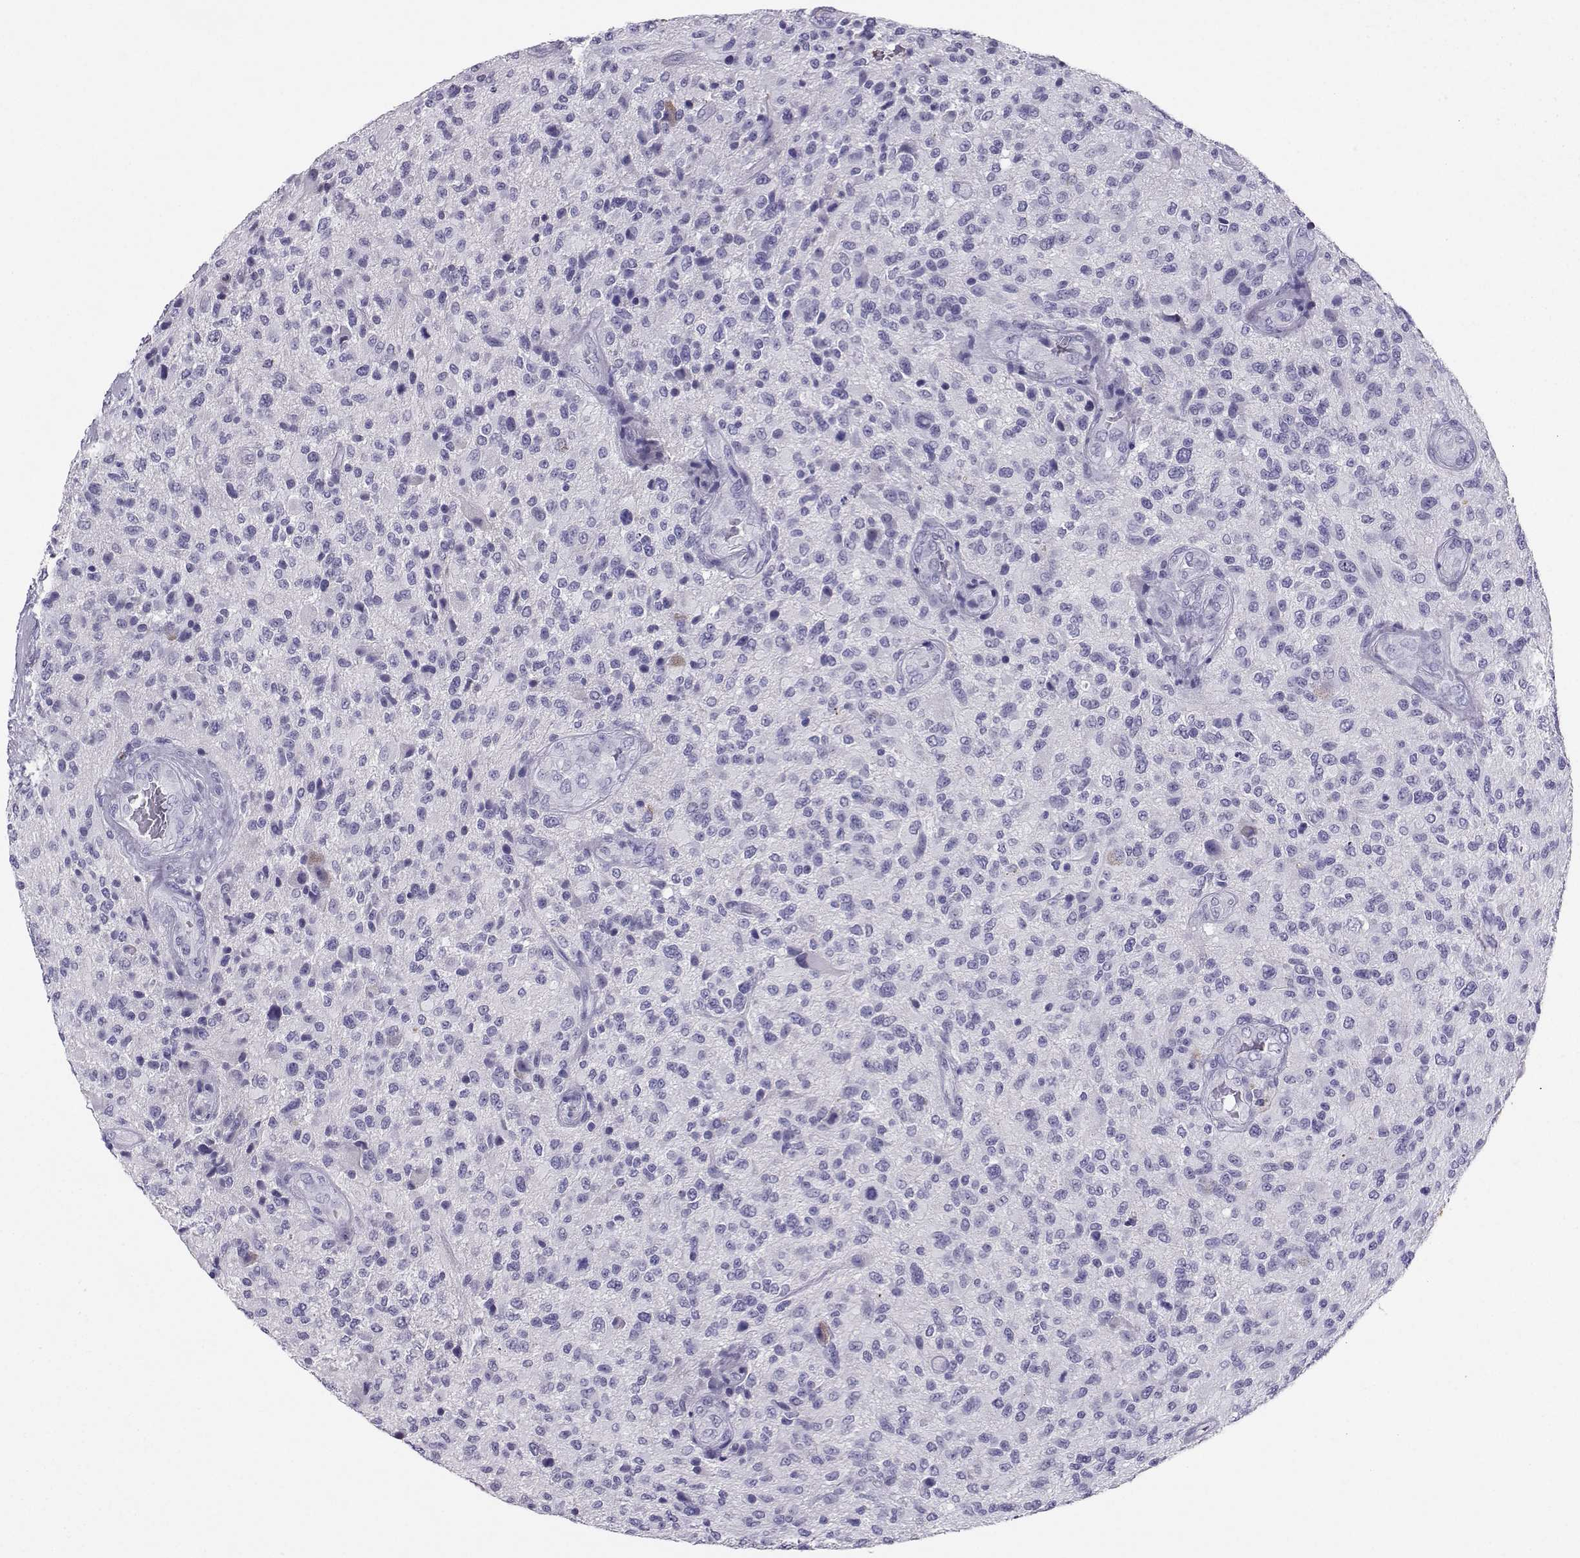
{"staining": {"intensity": "negative", "quantity": "none", "location": "none"}, "tissue": "glioma", "cell_type": "Tumor cells", "image_type": "cancer", "snomed": [{"axis": "morphology", "description": "Glioma, malignant, High grade"}, {"axis": "topography", "description": "Brain"}], "caption": "There is no significant expression in tumor cells of glioma. (Brightfield microscopy of DAB (3,3'-diaminobenzidine) IHC at high magnification).", "gene": "GRIK4", "patient": {"sex": "male", "age": 47}}